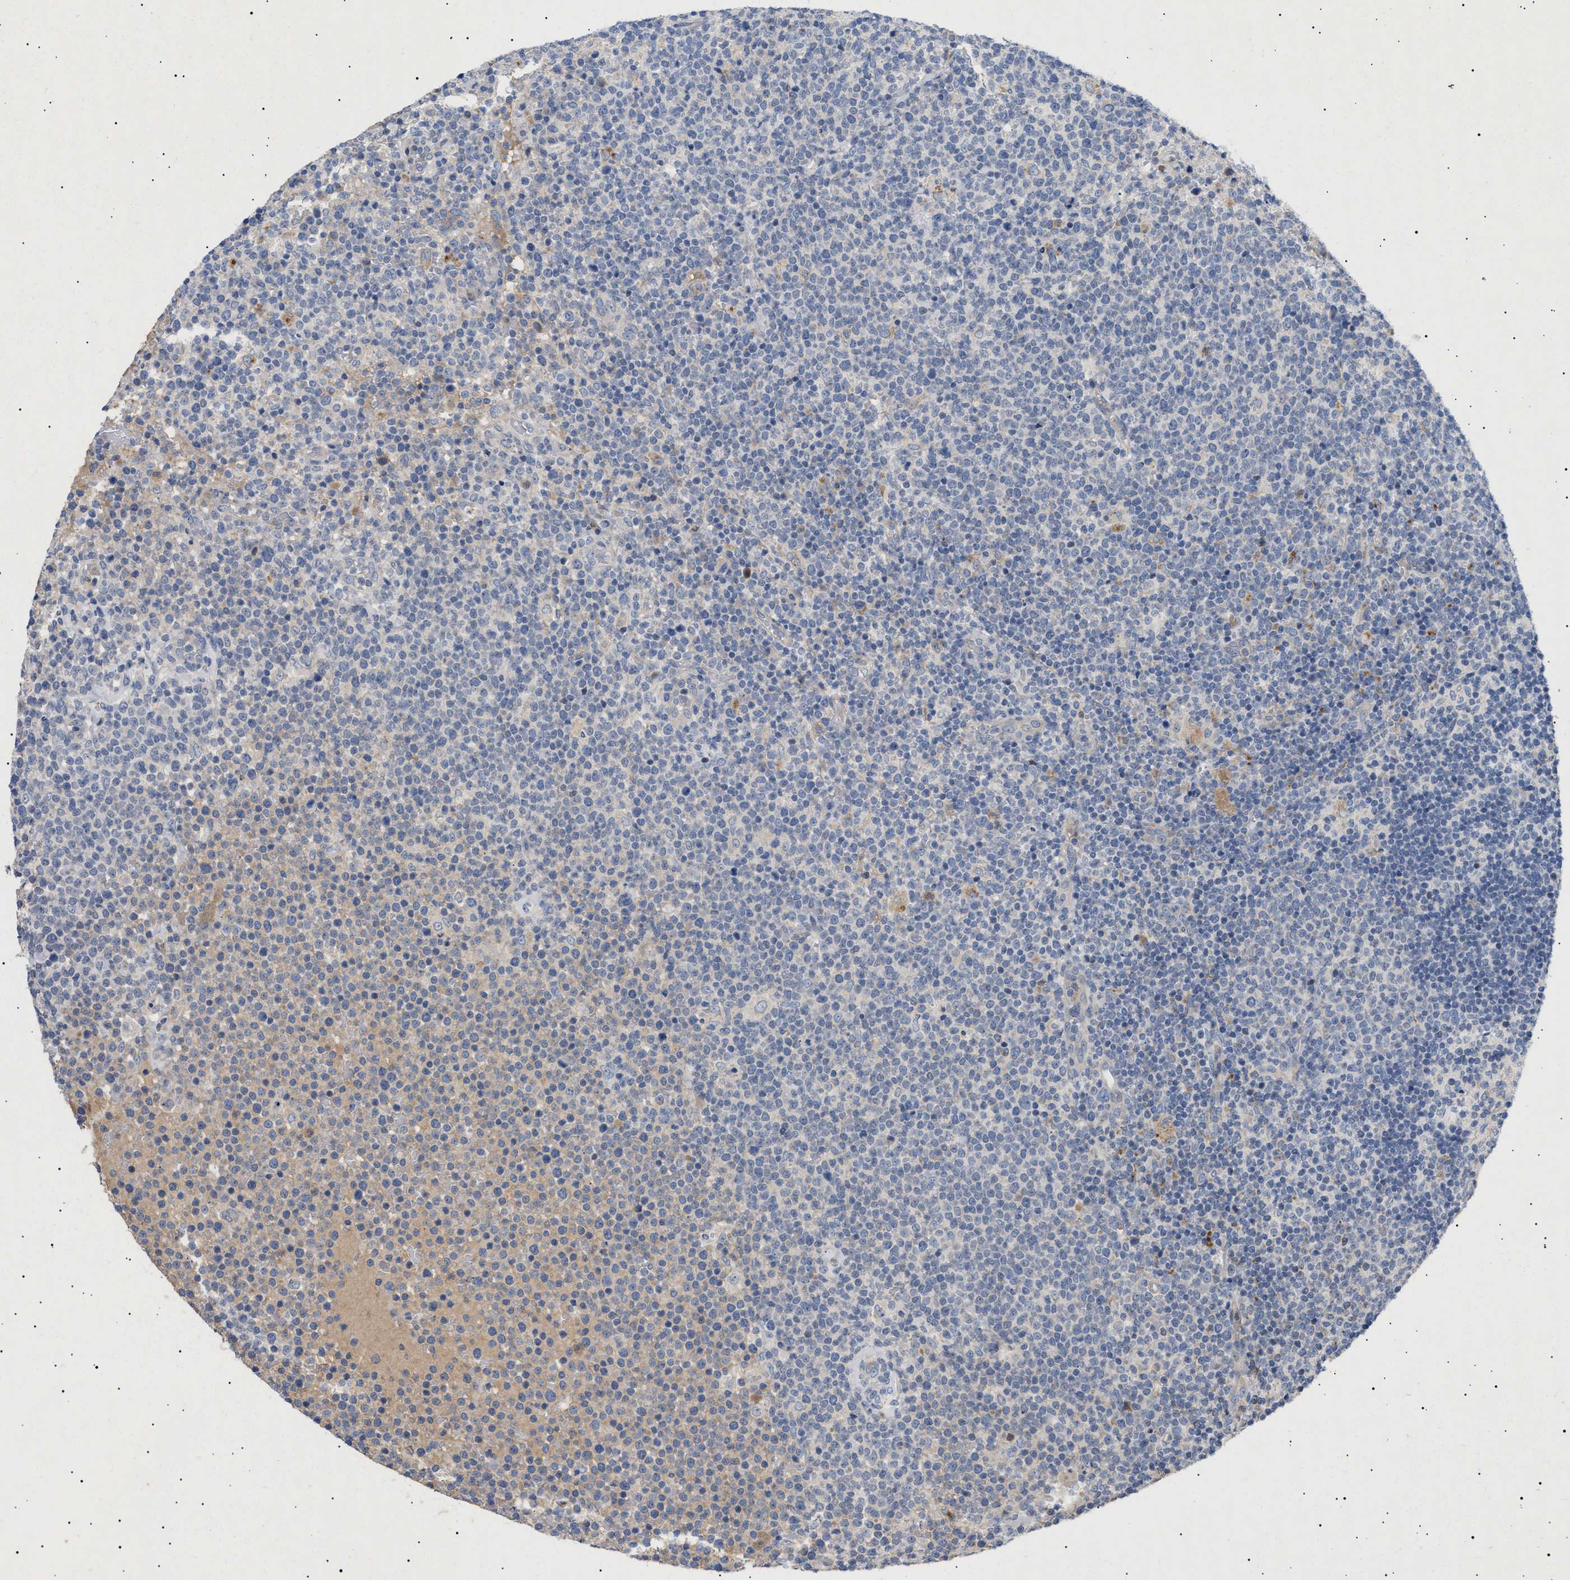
{"staining": {"intensity": "negative", "quantity": "none", "location": "none"}, "tissue": "lymphoma", "cell_type": "Tumor cells", "image_type": "cancer", "snomed": [{"axis": "morphology", "description": "Malignant lymphoma, non-Hodgkin's type, High grade"}, {"axis": "topography", "description": "Lymph node"}], "caption": "Immunohistochemistry (IHC) histopathology image of human lymphoma stained for a protein (brown), which reveals no staining in tumor cells. (DAB (3,3'-diaminobenzidine) immunohistochemistry, high magnification).", "gene": "SIRT5", "patient": {"sex": "male", "age": 61}}